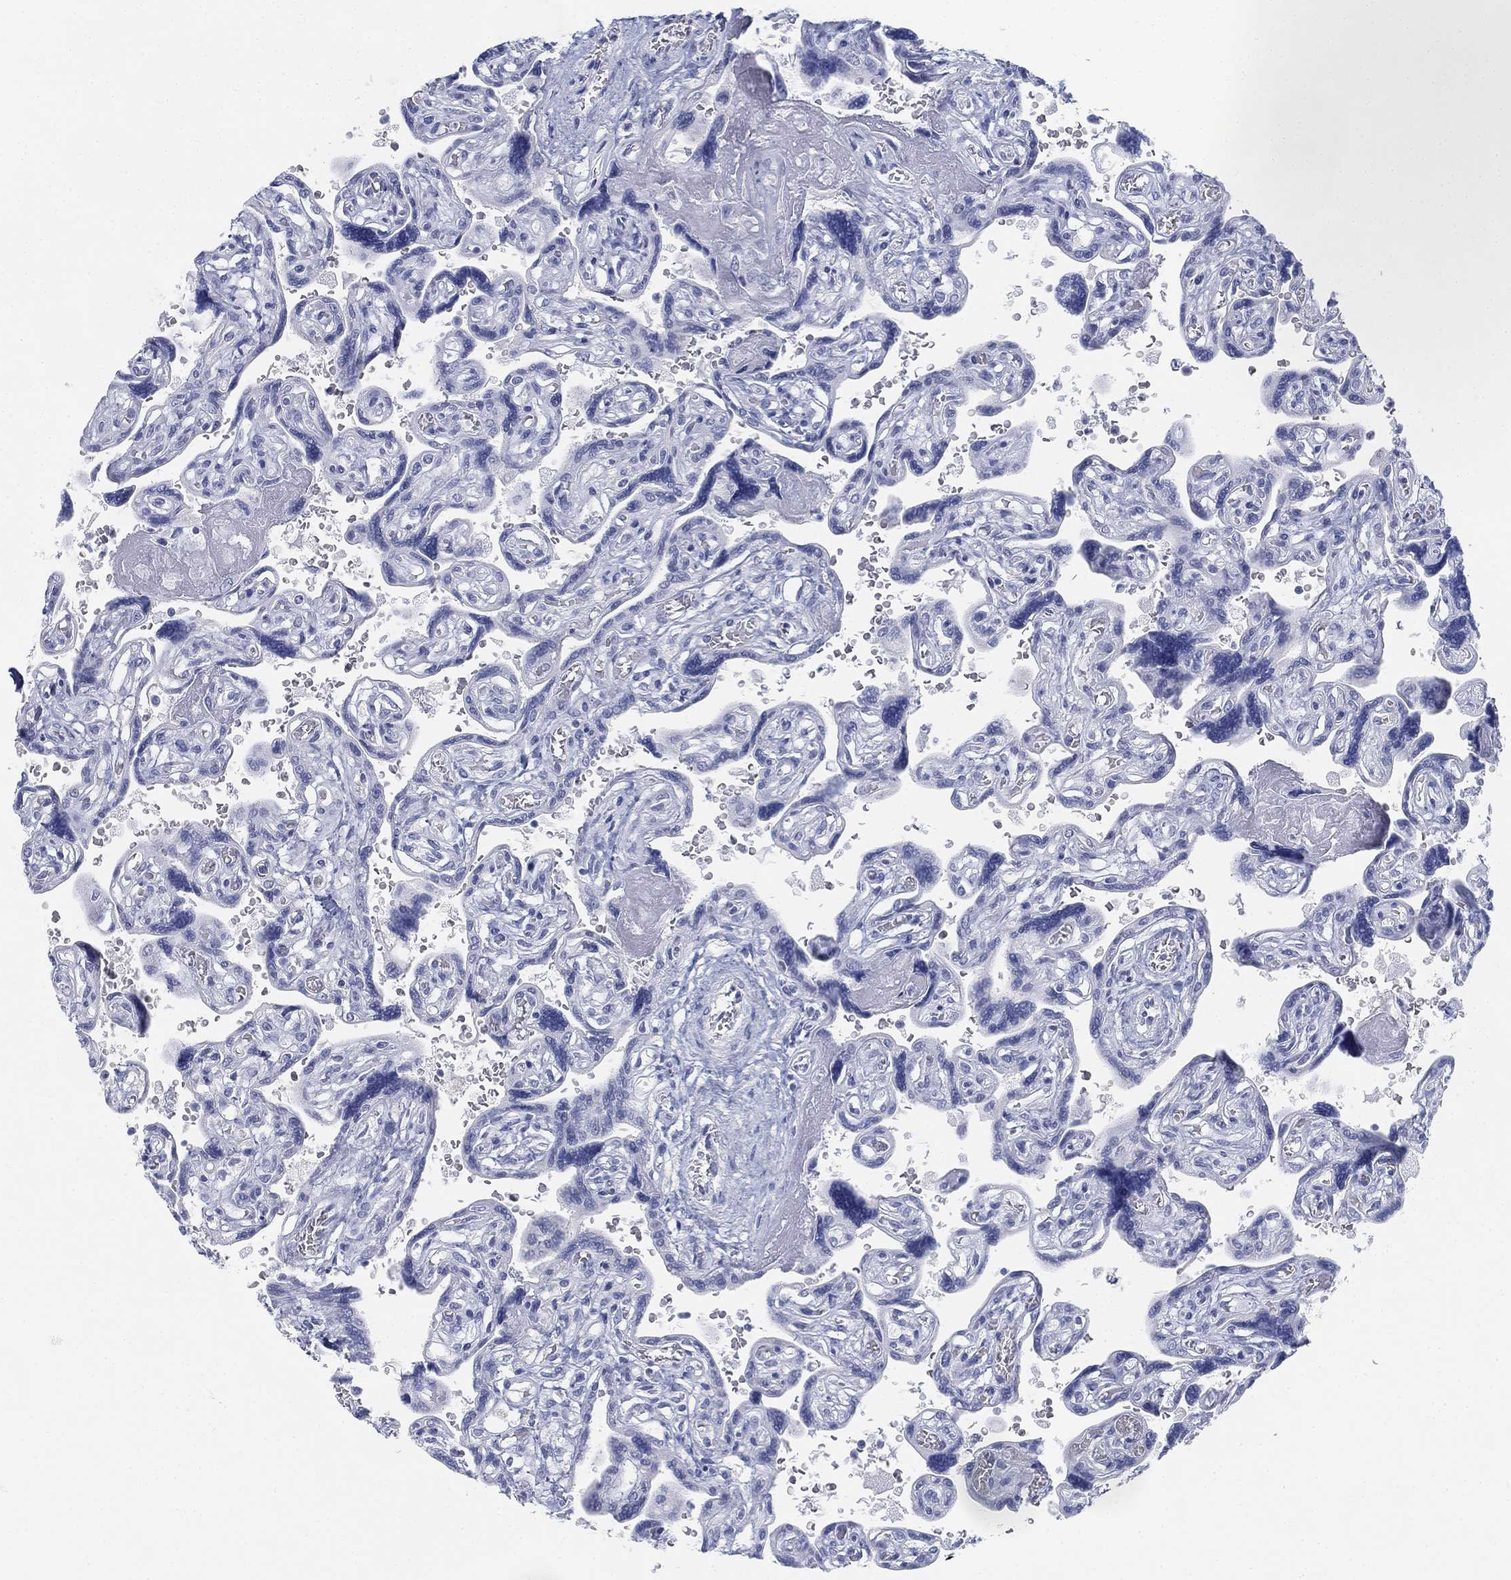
{"staining": {"intensity": "negative", "quantity": "none", "location": "none"}, "tissue": "placenta", "cell_type": "Trophoblastic cells", "image_type": "normal", "snomed": [{"axis": "morphology", "description": "Normal tissue, NOS"}, {"axis": "topography", "description": "Placenta"}], "caption": "Image shows no significant protein staining in trophoblastic cells of benign placenta.", "gene": "GCNA", "patient": {"sex": "female", "age": 32}}